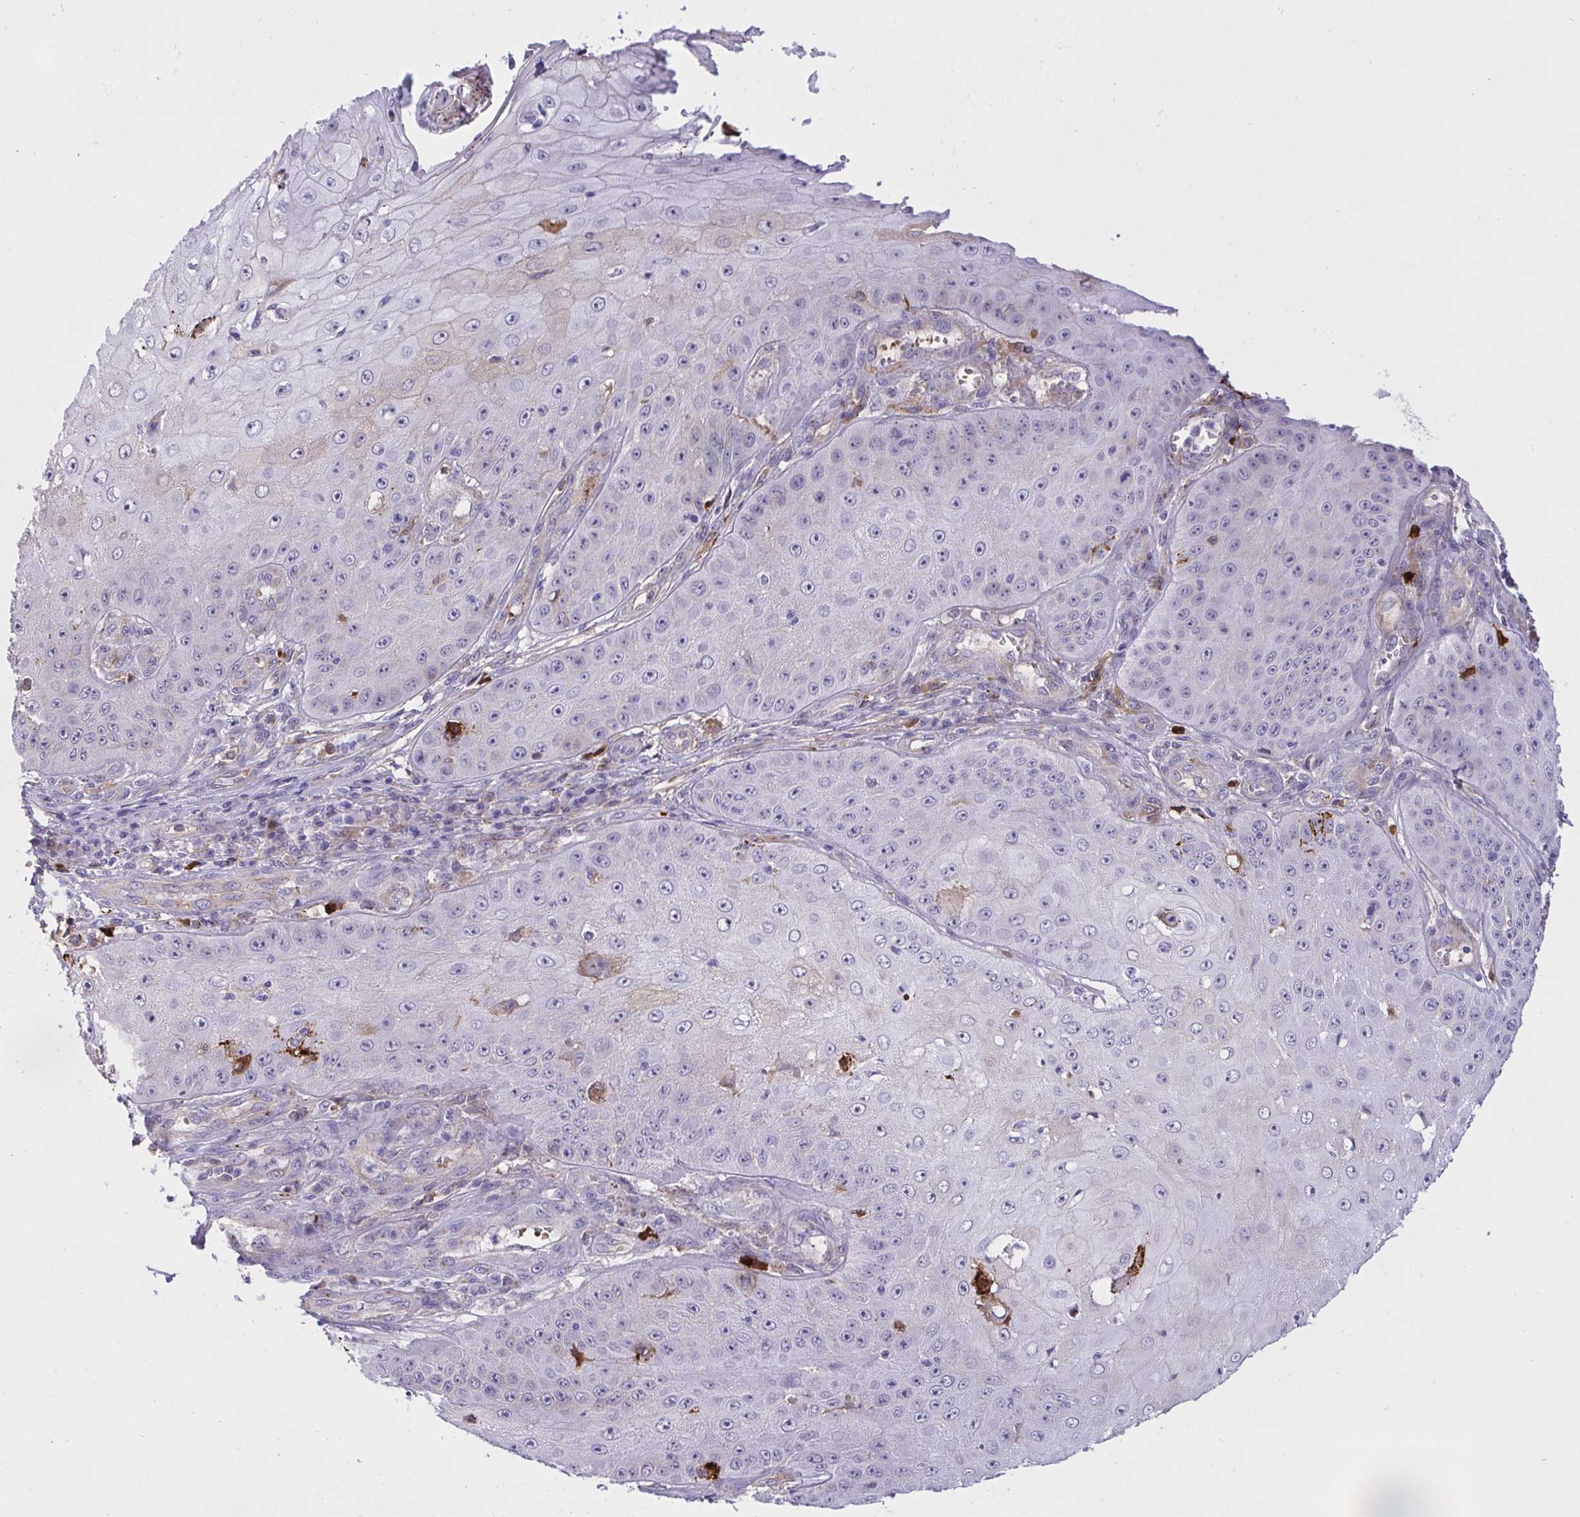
{"staining": {"intensity": "weak", "quantity": "<25%", "location": "cytoplasmic/membranous"}, "tissue": "skin cancer", "cell_type": "Tumor cells", "image_type": "cancer", "snomed": [{"axis": "morphology", "description": "Squamous cell carcinoma, NOS"}, {"axis": "topography", "description": "Skin"}], "caption": "The IHC photomicrograph has no significant staining in tumor cells of squamous cell carcinoma (skin) tissue. The staining was performed using DAB to visualize the protein expression in brown, while the nuclei were stained in blue with hematoxylin (Magnification: 20x).", "gene": "F2", "patient": {"sex": "male", "age": 70}}